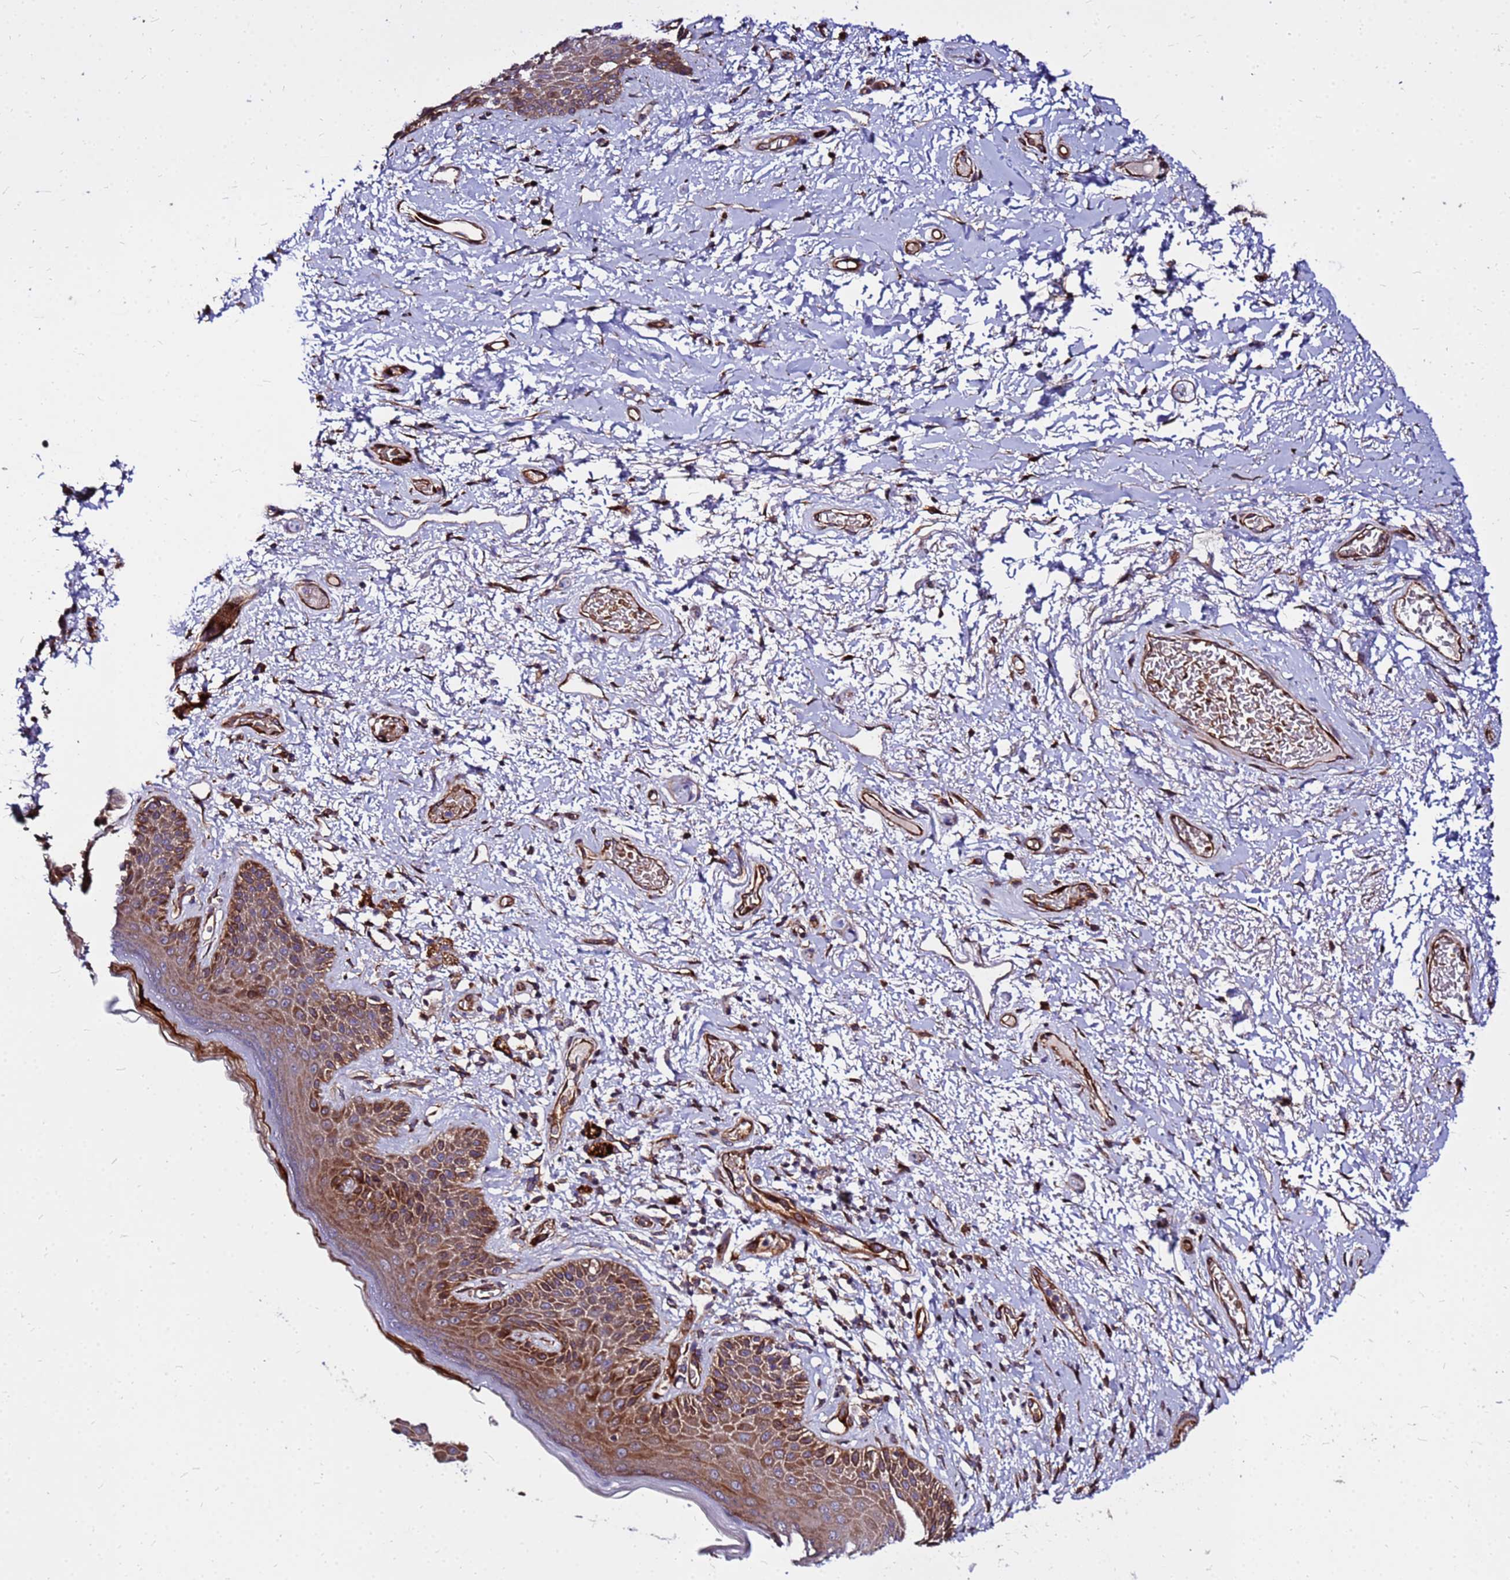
{"staining": {"intensity": "moderate", "quantity": ">75%", "location": "cytoplasmic/membranous"}, "tissue": "skin", "cell_type": "Epidermal cells", "image_type": "normal", "snomed": [{"axis": "morphology", "description": "Normal tissue, NOS"}, {"axis": "topography", "description": "Anal"}], "caption": "Protein analysis of benign skin reveals moderate cytoplasmic/membranous expression in approximately >75% of epidermal cells.", "gene": "WWC2", "patient": {"sex": "female", "age": 46}}